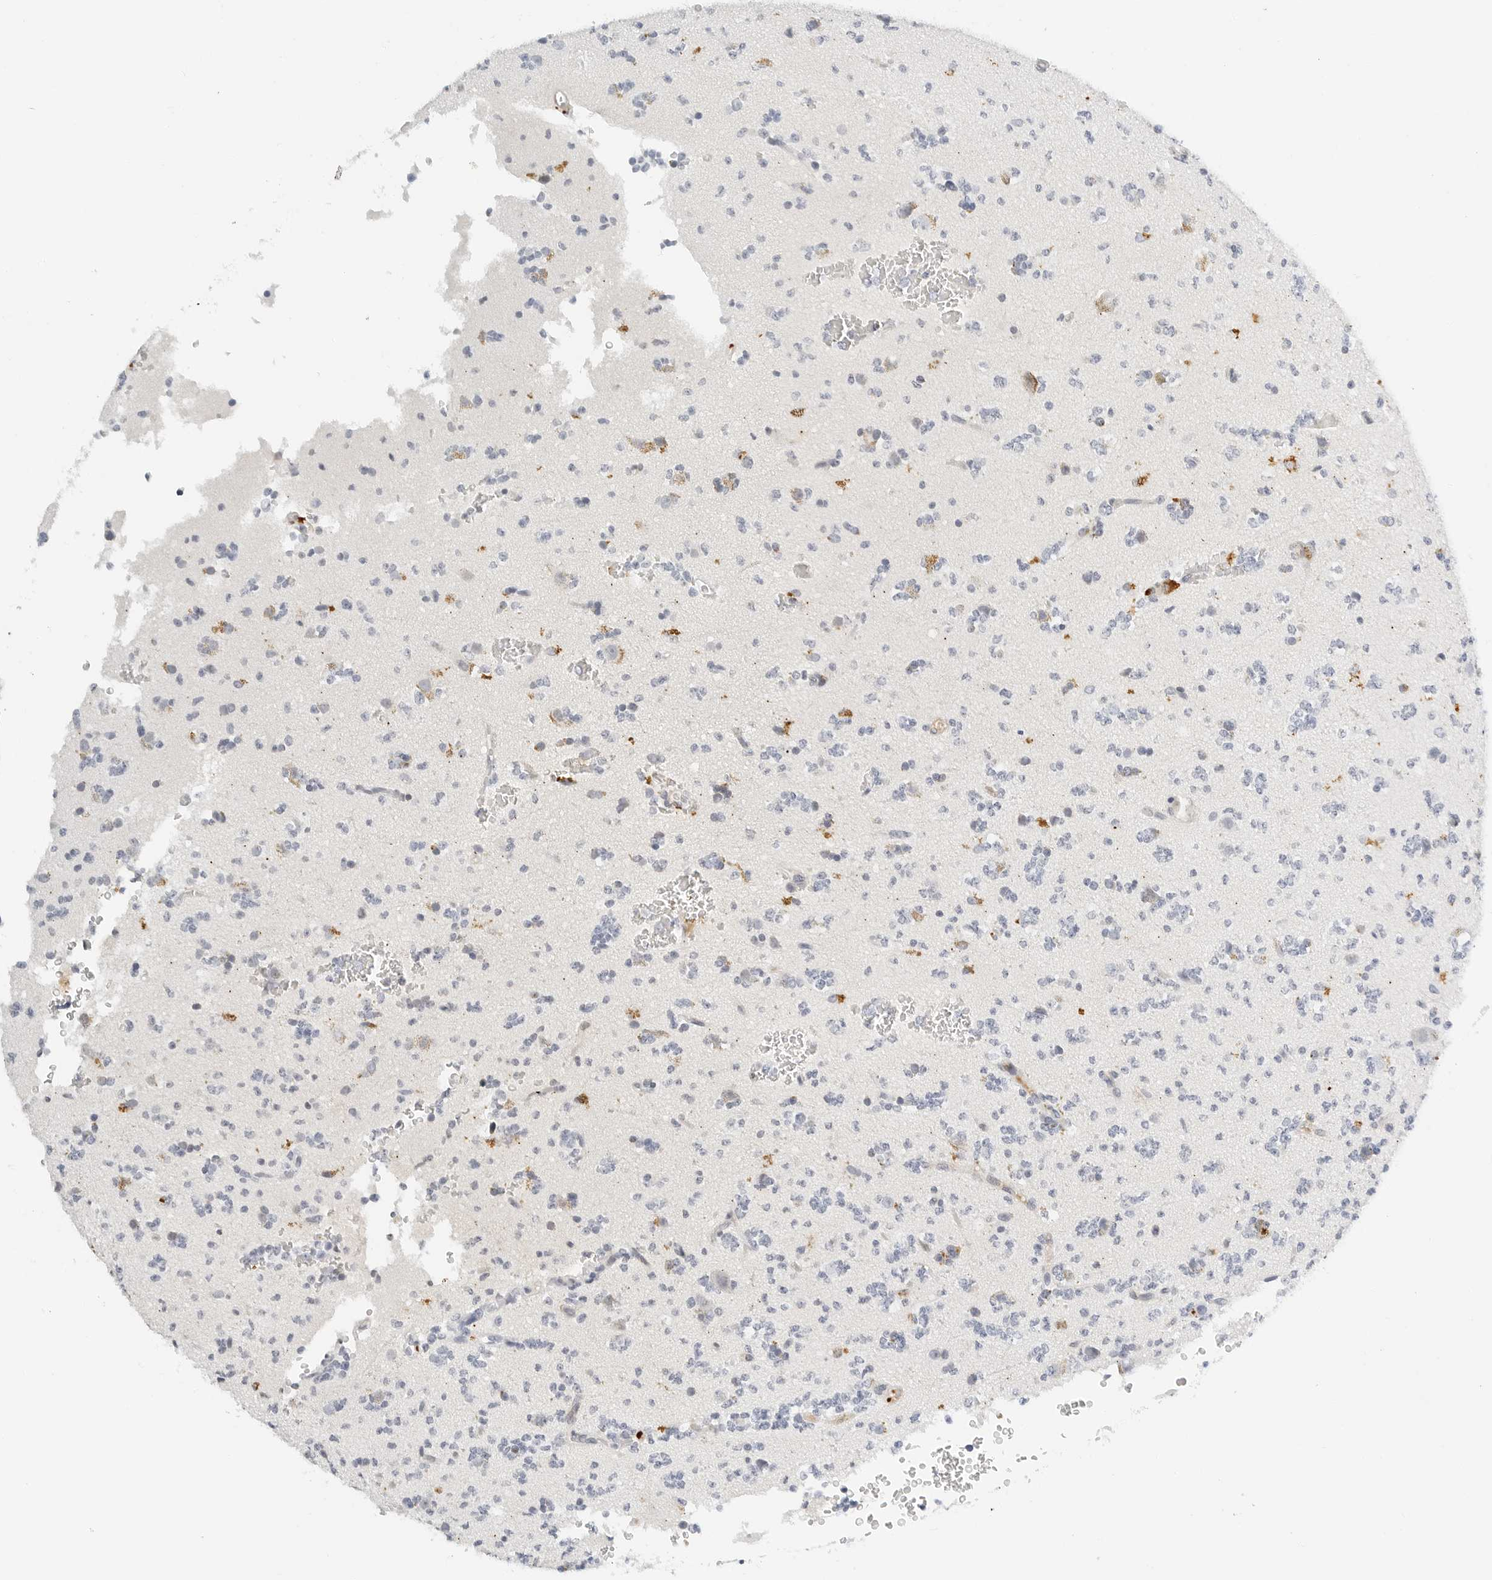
{"staining": {"intensity": "negative", "quantity": "none", "location": "none"}, "tissue": "glioma", "cell_type": "Tumor cells", "image_type": "cancer", "snomed": [{"axis": "morphology", "description": "Glioma, malignant, High grade"}, {"axis": "topography", "description": "Brain"}], "caption": "Tumor cells show no significant protein positivity in glioma.", "gene": "PKDCC", "patient": {"sex": "female", "age": 62}}